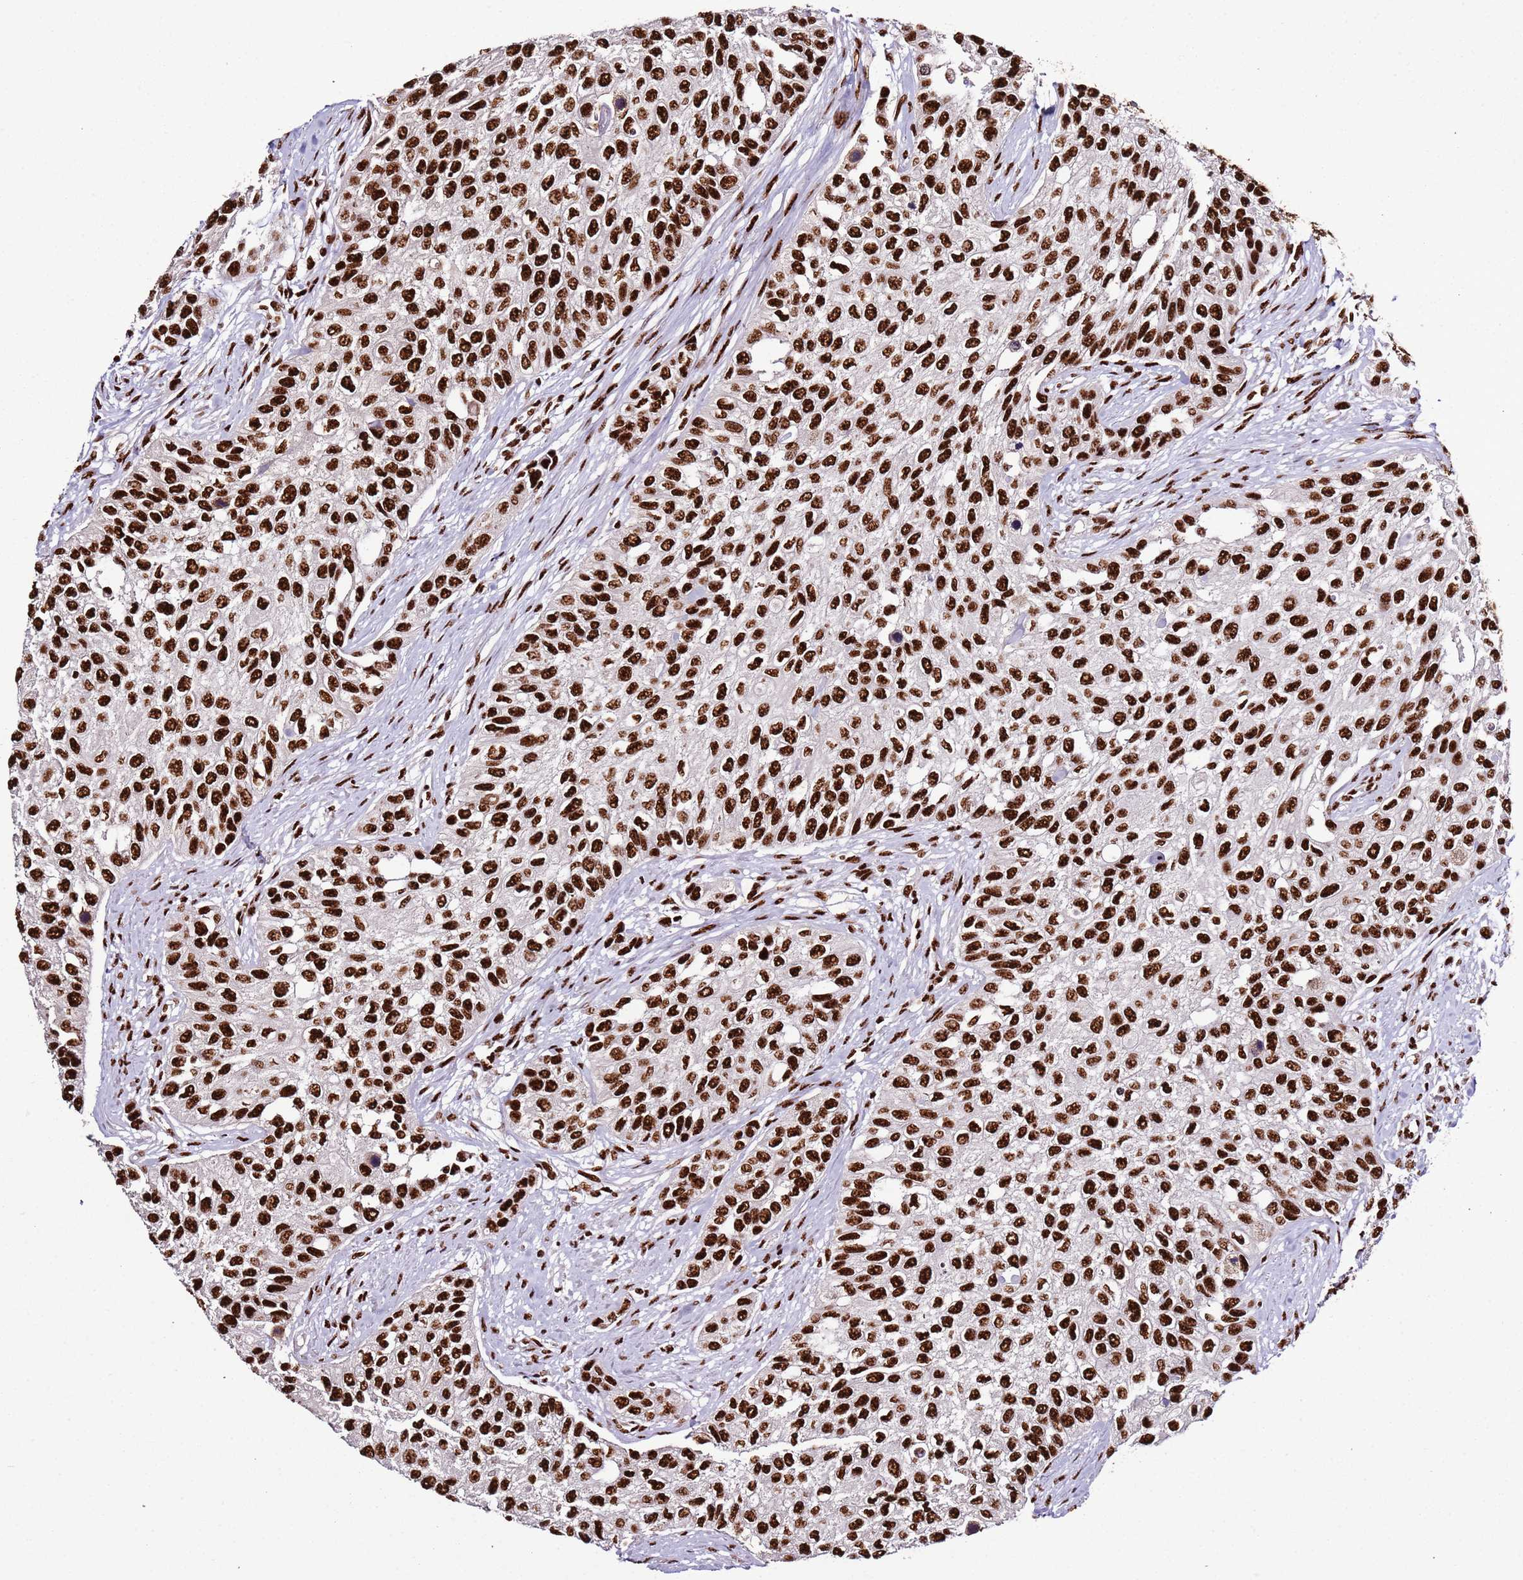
{"staining": {"intensity": "strong", "quantity": ">75%", "location": "nuclear"}, "tissue": "urothelial cancer", "cell_type": "Tumor cells", "image_type": "cancer", "snomed": [{"axis": "morphology", "description": "Normal tissue, NOS"}, {"axis": "morphology", "description": "Urothelial carcinoma, High grade"}, {"axis": "topography", "description": "Vascular tissue"}, {"axis": "topography", "description": "Urinary bladder"}], "caption": "High-power microscopy captured an immunohistochemistry histopathology image of urothelial carcinoma (high-grade), revealing strong nuclear staining in approximately >75% of tumor cells. (DAB (3,3'-diaminobenzidine) = brown stain, brightfield microscopy at high magnification).", "gene": "C6orf226", "patient": {"sex": "female", "age": 56}}